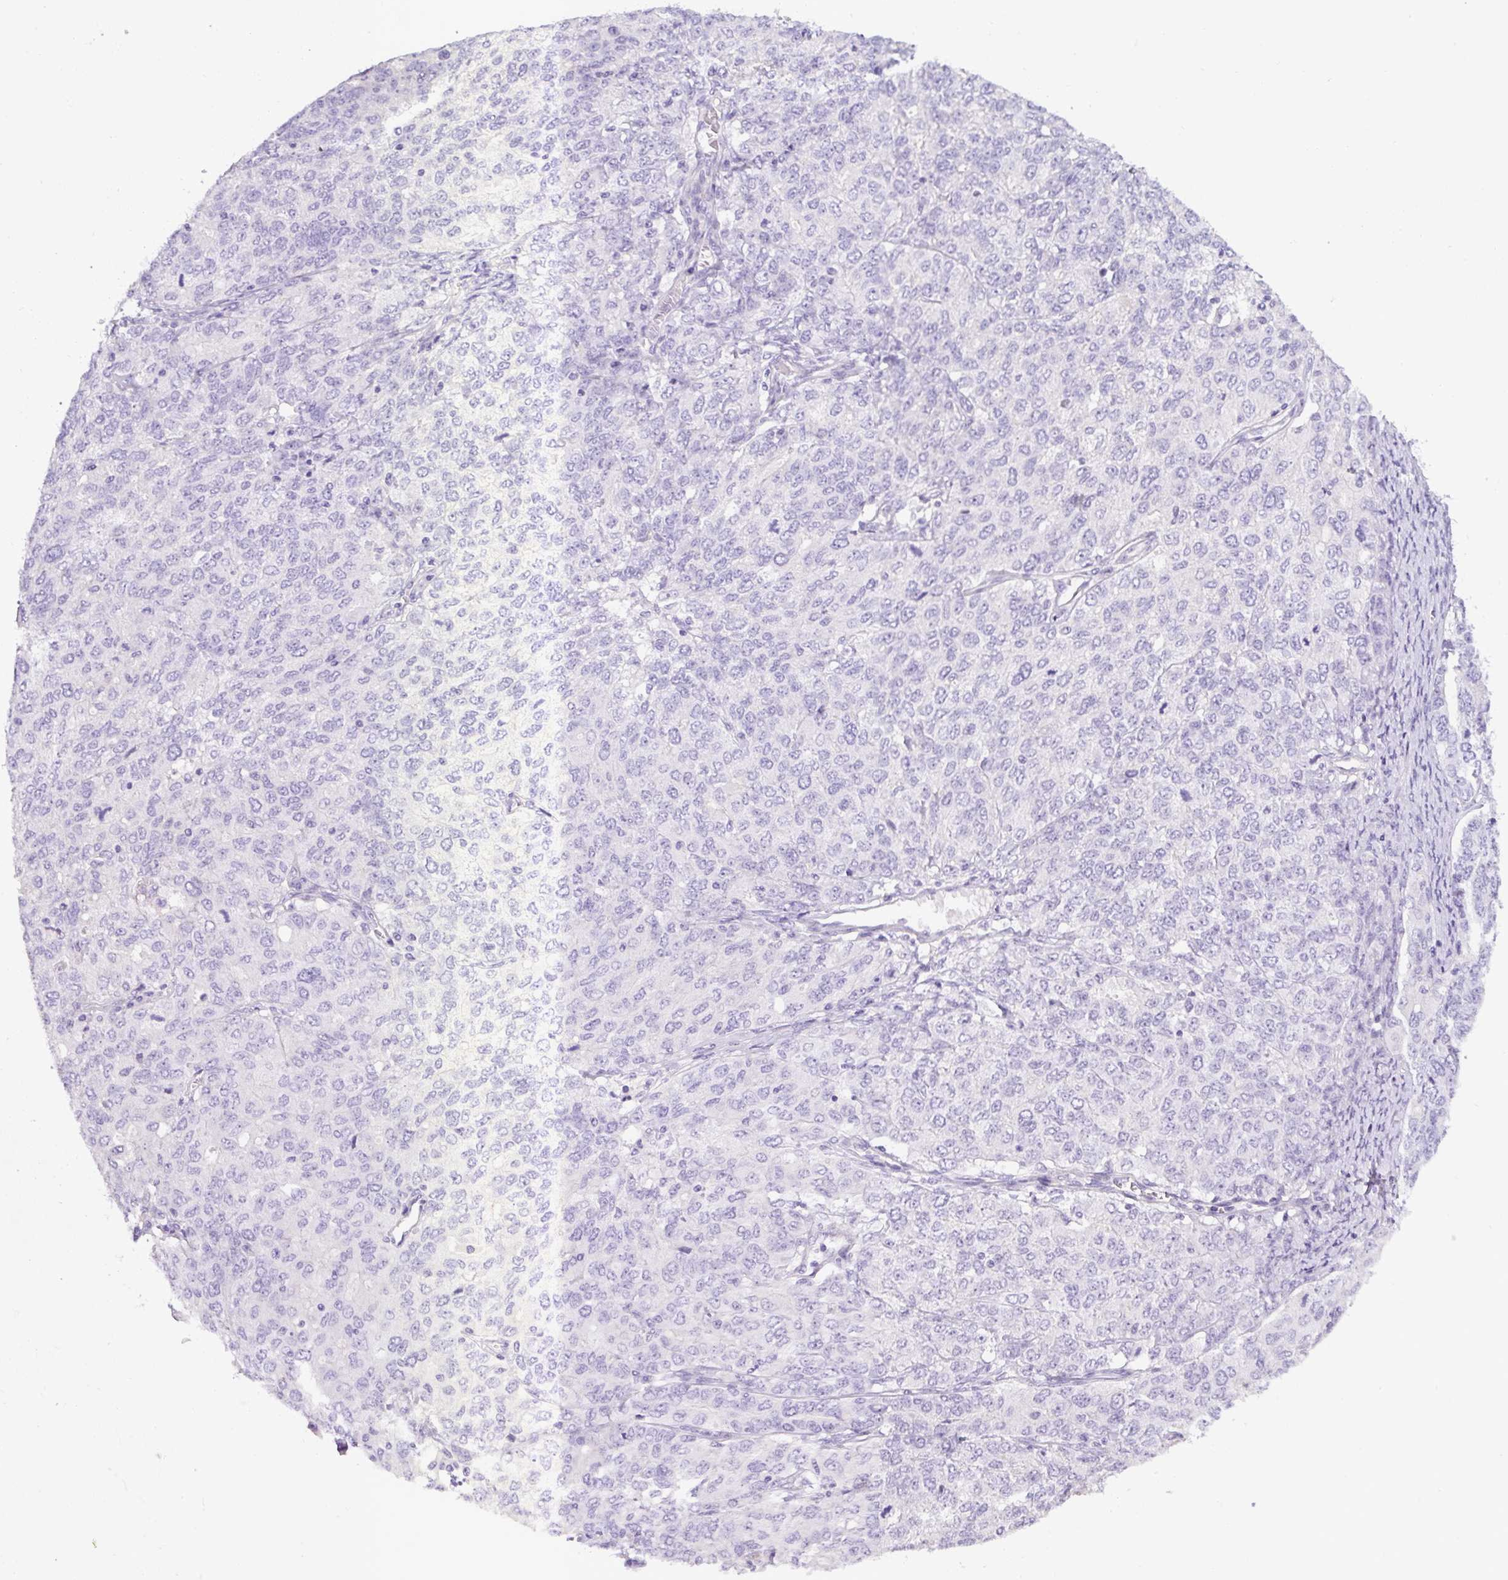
{"staining": {"intensity": "negative", "quantity": "none", "location": "none"}, "tissue": "ovarian cancer", "cell_type": "Tumor cells", "image_type": "cancer", "snomed": [{"axis": "morphology", "description": "Carcinoma, endometroid"}, {"axis": "topography", "description": "Ovary"}], "caption": "The image displays no significant expression in tumor cells of ovarian endometroid carcinoma.", "gene": "OR14A2", "patient": {"sex": "female", "age": 62}}